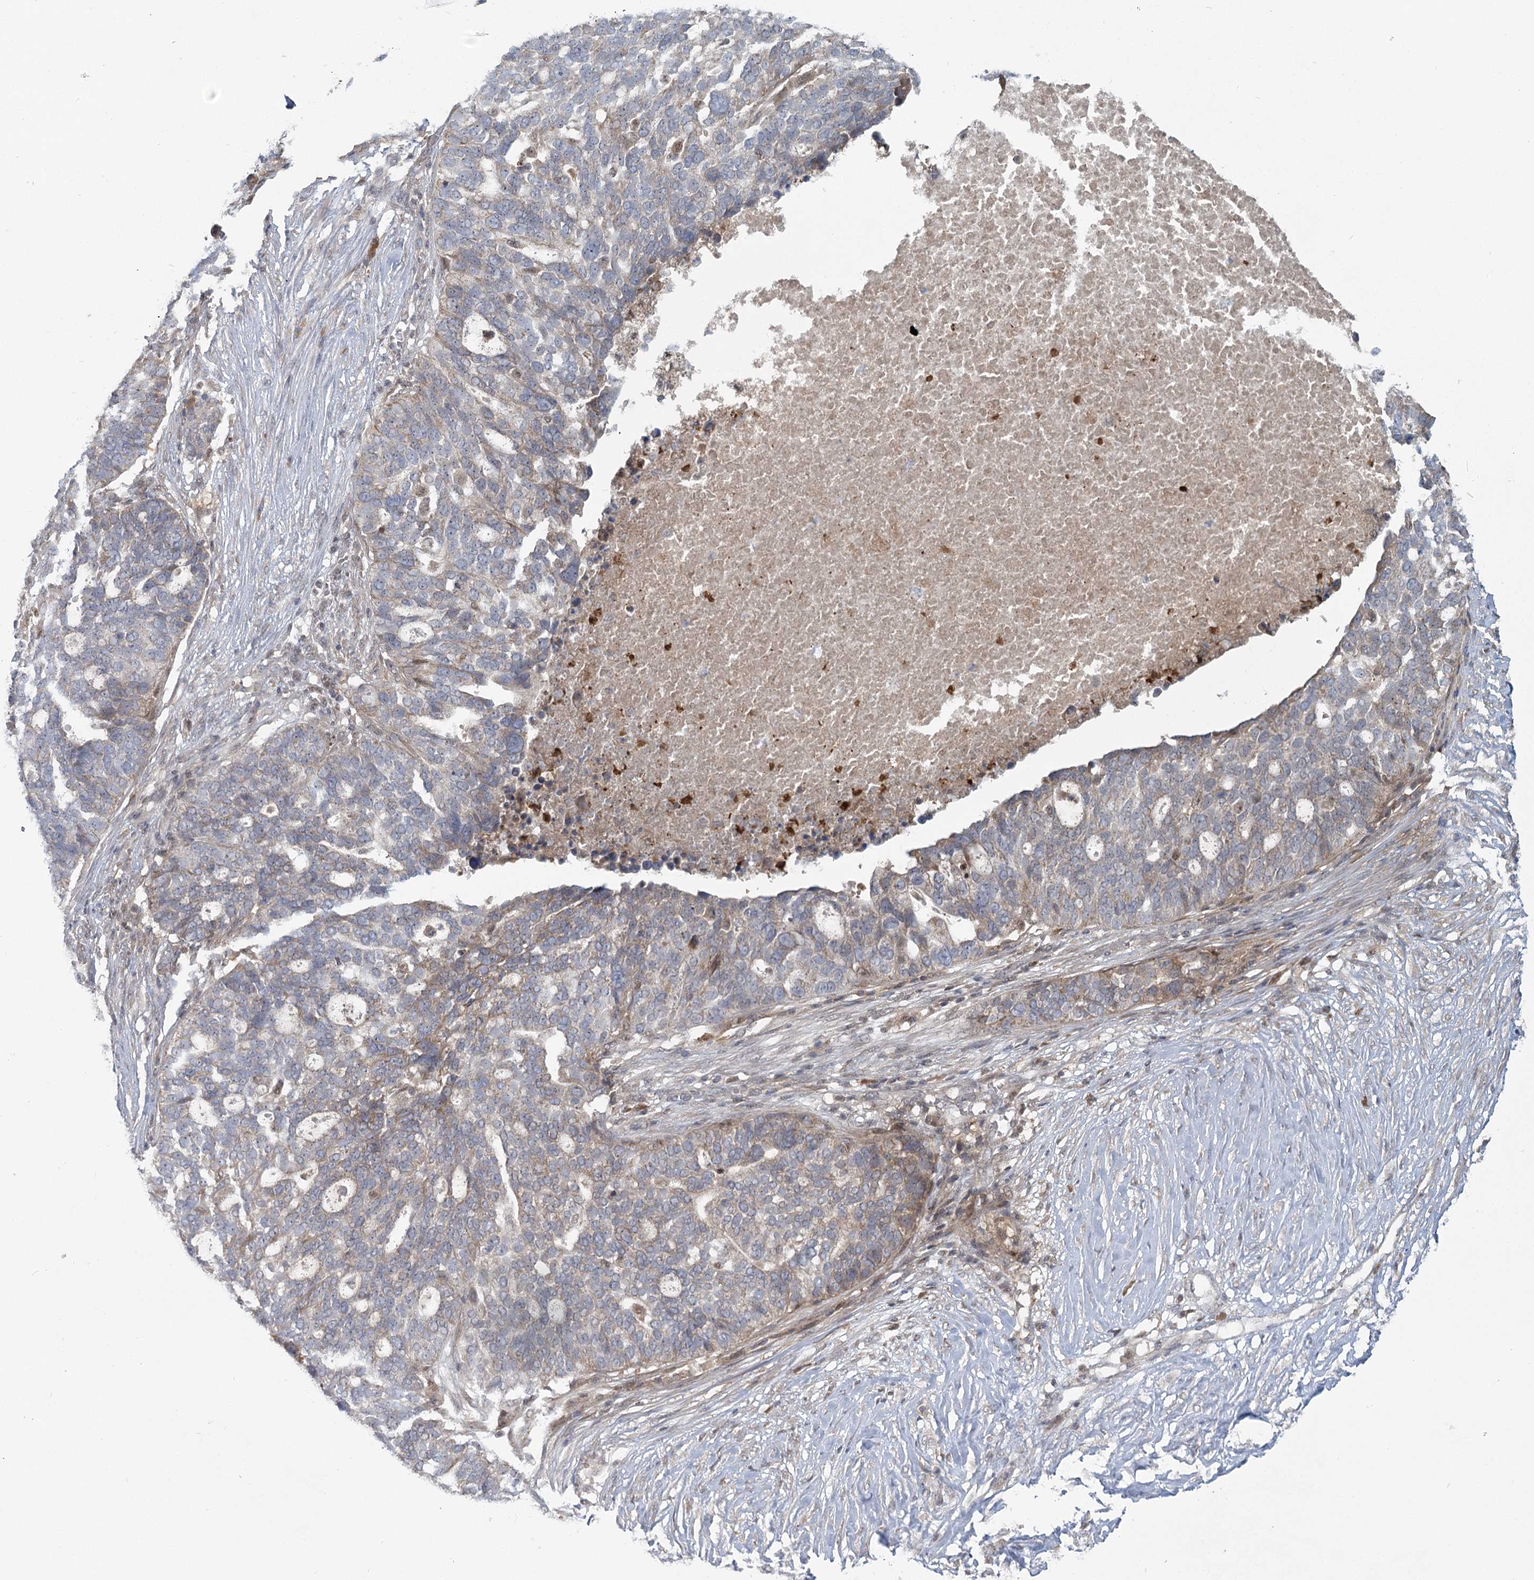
{"staining": {"intensity": "weak", "quantity": "25%-75%", "location": "cytoplasmic/membranous"}, "tissue": "ovarian cancer", "cell_type": "Tumor cells", "image_type": "cancer", "snomed": [{"axis": "morphology", "description": "Cystadenocarcinoma, serous, NOS"}, {"axis": "topography", "description": "Ovary"}], "caption": "Tumor cells show low levels of weak cytoplasmic/membranous positivity in about 25%-75% of cells in human ovarian cancer.", "gene": "THNSL1", "patient": {"sex": "female", "age": 59}}